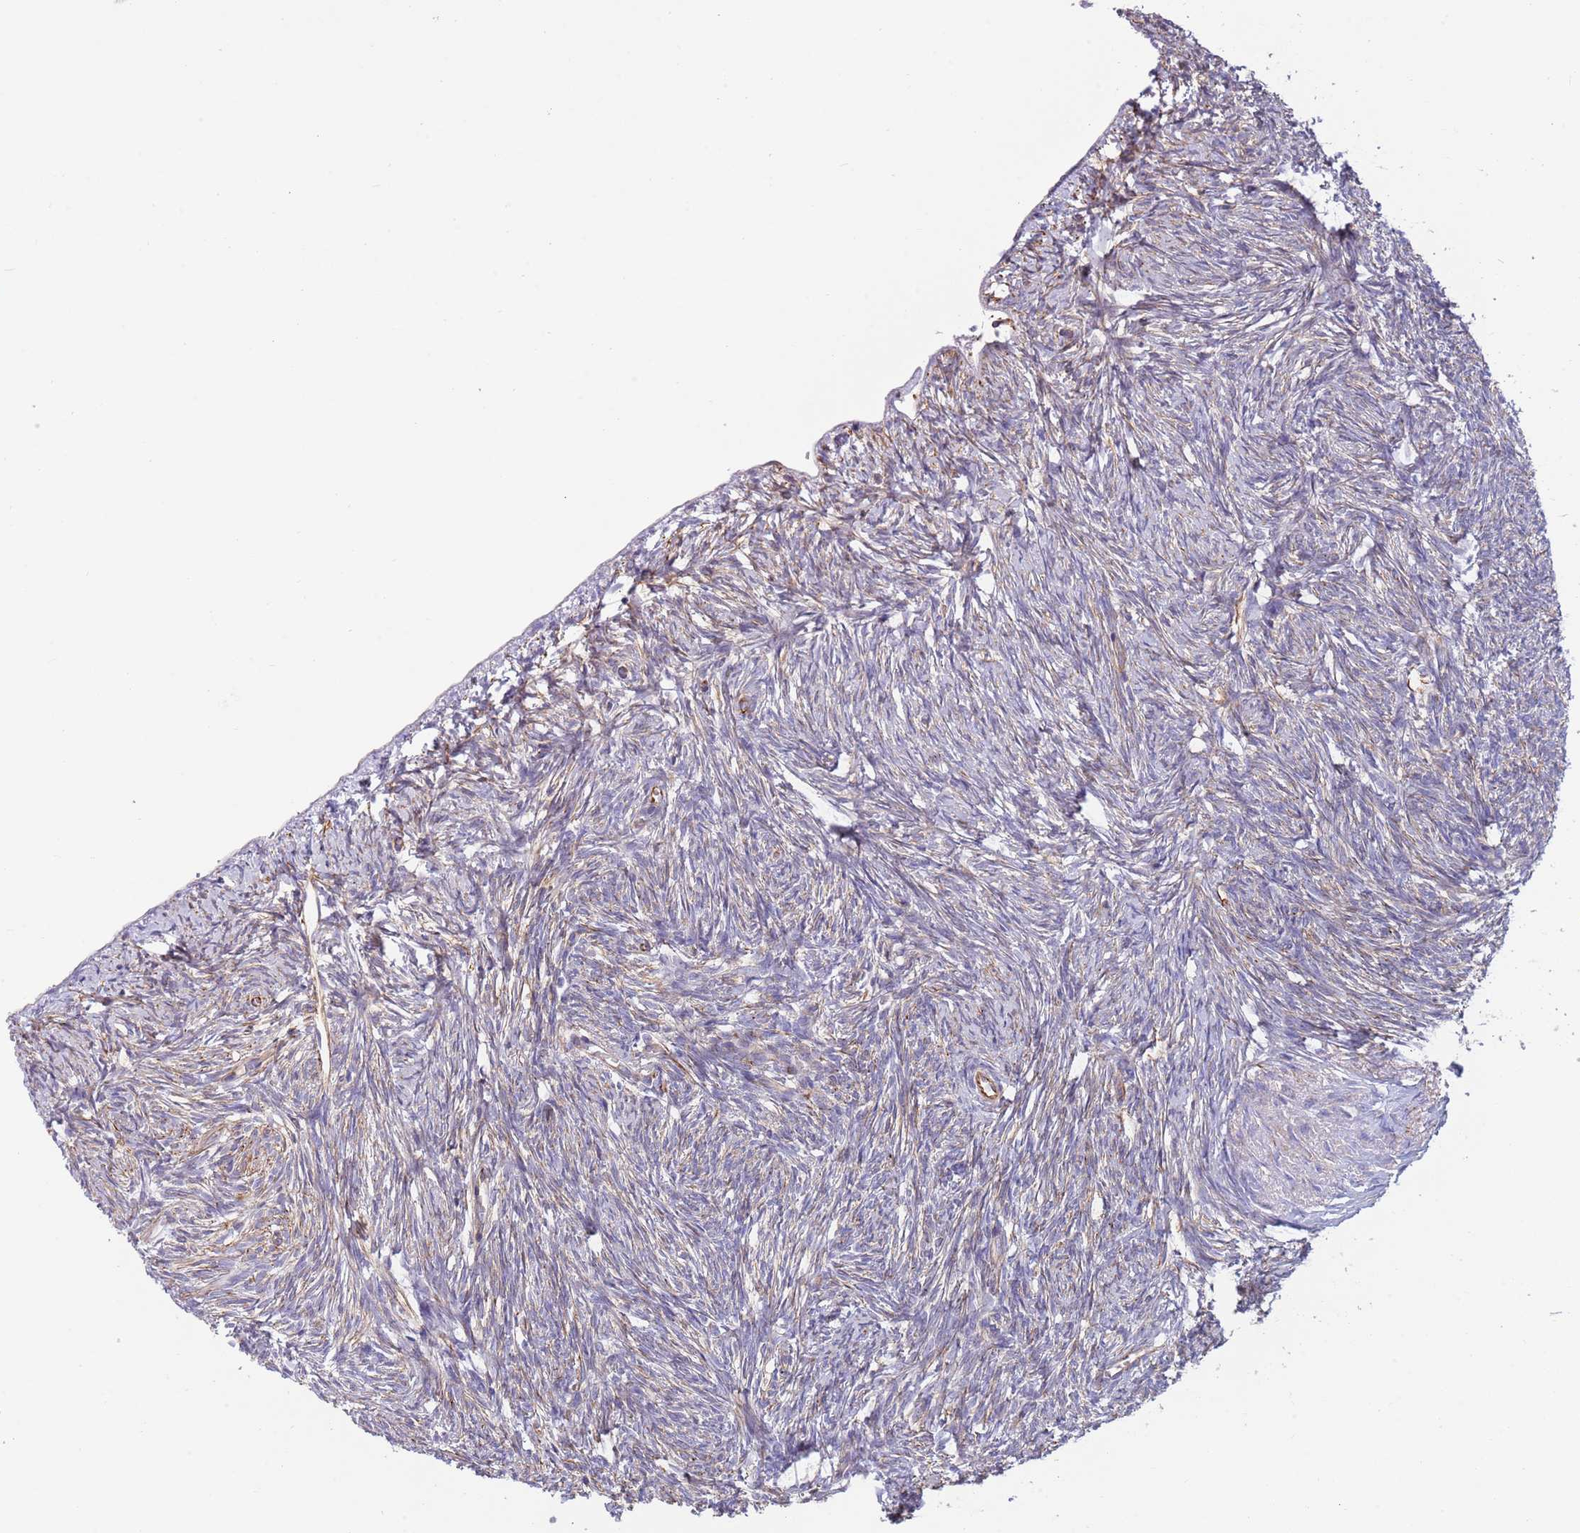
{"staining": {"intensity": "moderate", "quantity": "<25%", "location": "cytoplasmic/membranous"}, "tissue": "ovary", "cell_type": "Ovarian stroma cells", "image_type": "normal", "snomed": [{"axis": "morphology", "description": "Normal tissue, NOS"}, {"axis": "topography", "description": "Ovary"}], "caption": "Immunohistochemical staining of unremarkable ovary displays moderate cytoplasmic/membranous protein expression in about <25% of ovarian stroma cells. The staining was performed using DAB, with brown indicating positive protein expression. Nuclei are stained blue with hematoxylin.", "gene": "MOGAT1", "patient": {"sex": "female", "age": 51}}